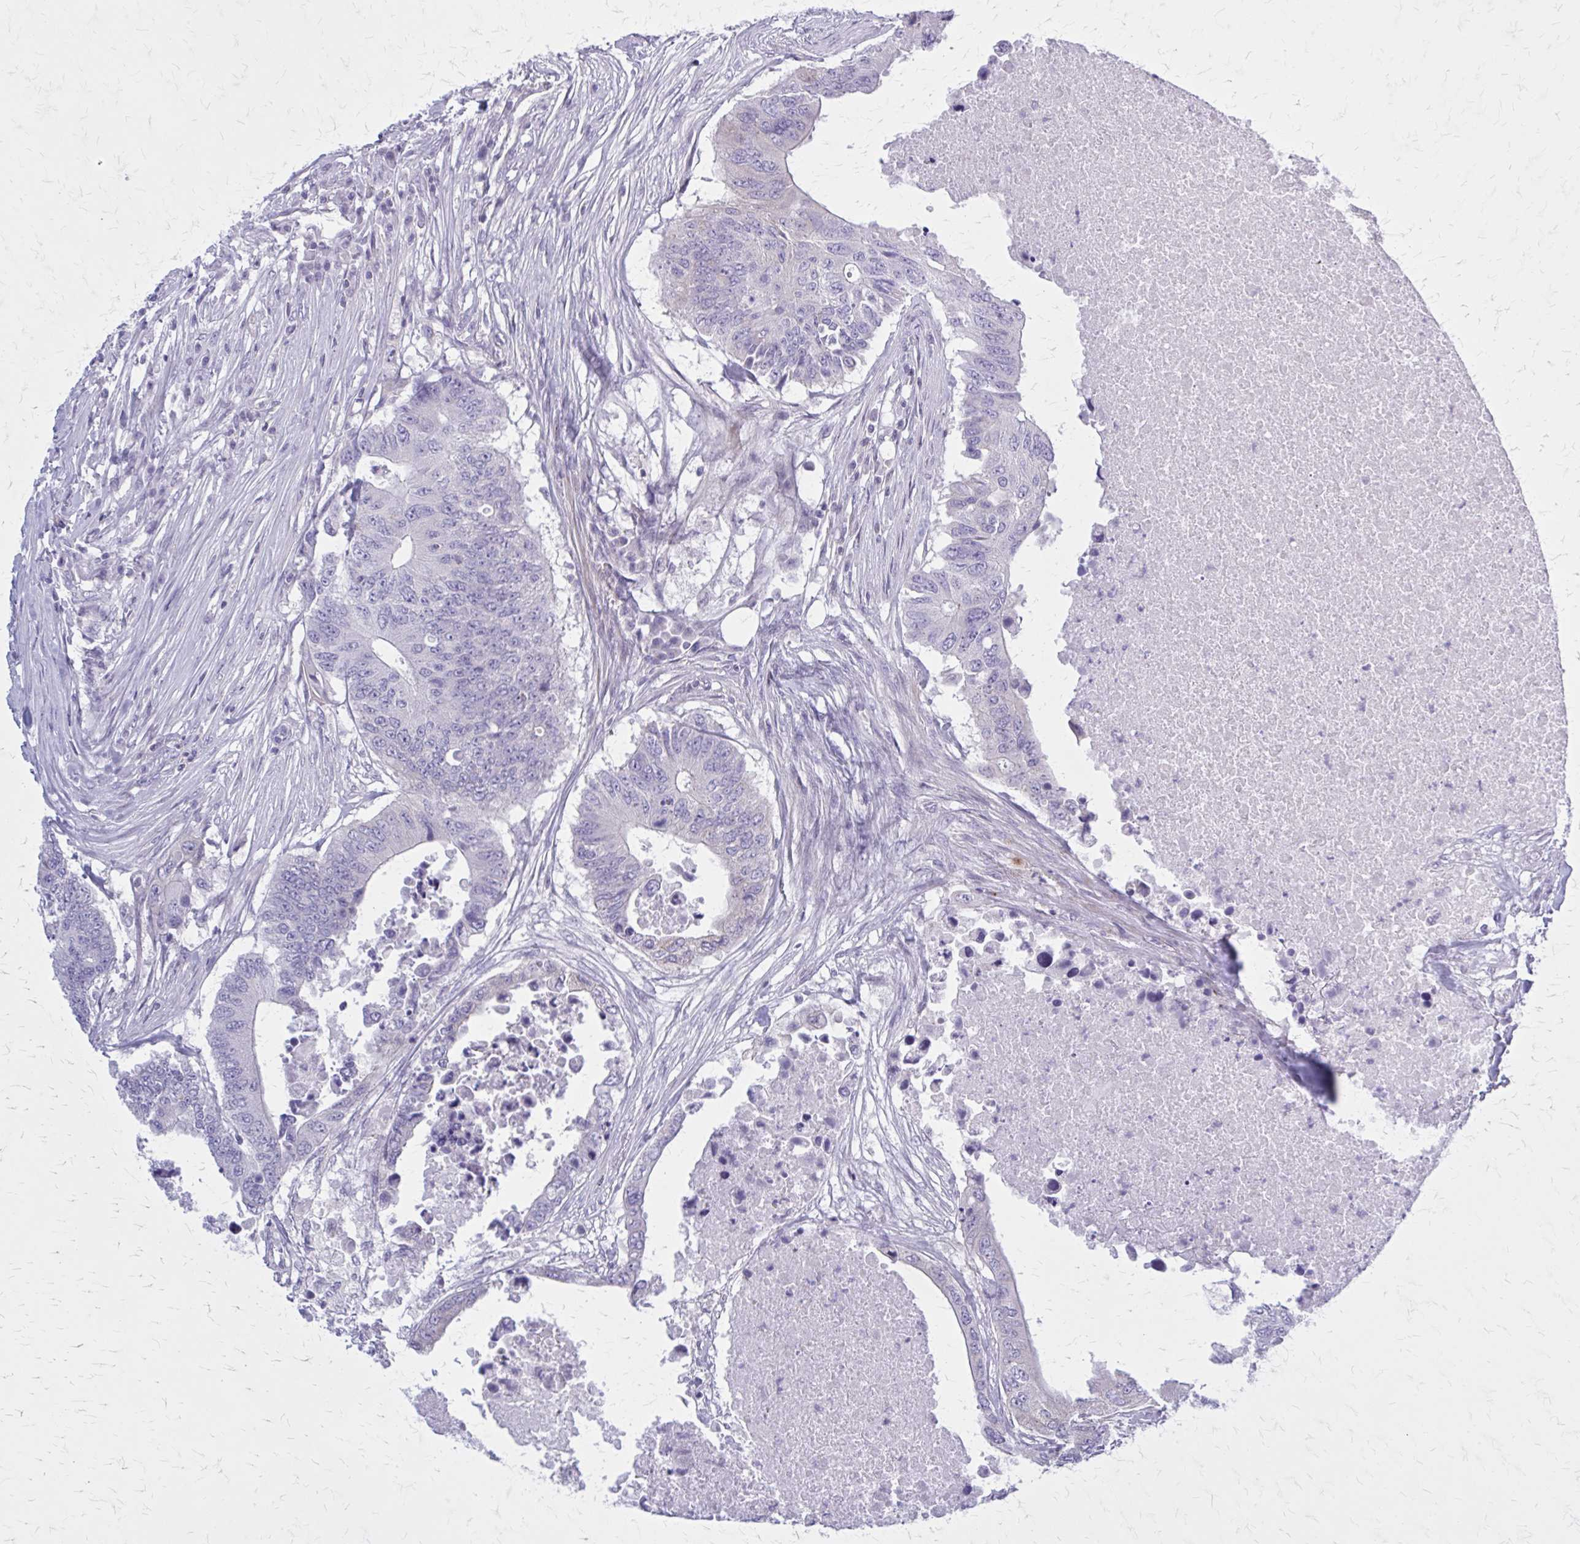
{"staining": {"intensity": "negative", "quantity": "none", "location": "none"}, "tissue": "colorectal cancer", "cell_type": "Tumor cells", "image_type": "cancer", "snomed": [{"axis": "morphology", "description": "Adenocarcinoma, NOS"}, {"axis": "topography", "description": "Colon"}], "caption": "Colorectal adenocarcinoma stained for a protein using immunohistochemistry (IHC) displays no staining tumor cells.", "gene": "PITPNM1", "patient": {"sex": "male", "age": 71}}